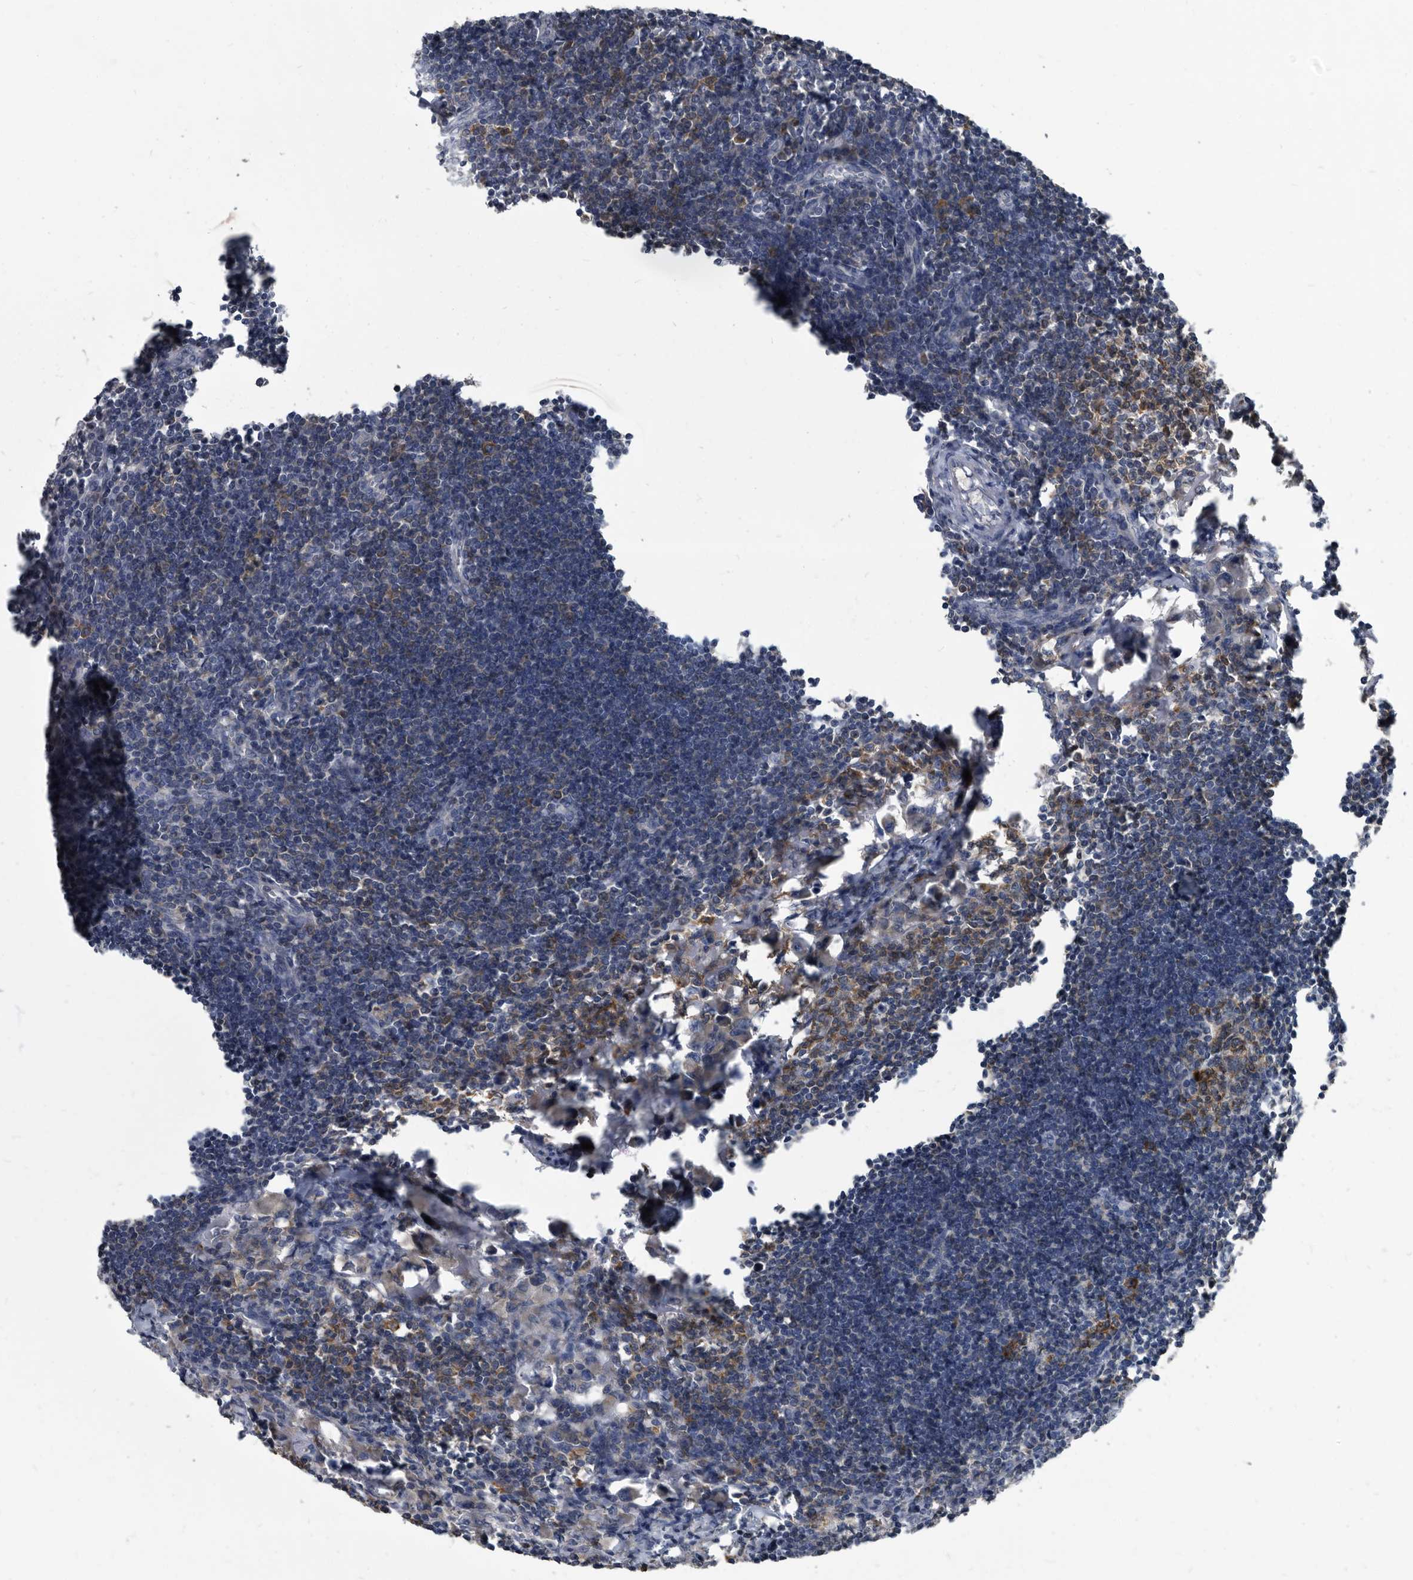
{"staining": {"intensity": "strong", "quantity": "25%-75%", "location": "cytoplasmic/membranous"}, "tissue": "lymph node", "cell_type": "Germinal center cells", "image_type": "normal", "snomed": [{"axis": "morphology", "description": "Normal tissue, NOS"}, {"axis": "morphology", "description": "Malignant melanoma, Metastatic site"}, {"axis": "topography", "description": "Lymph node"}], "caption": "Normal lymph node exhibits strong cytoplasmic/membranous positivity in about 25%-75% of germinal center cells (brown staining indicates protein expression, while blue staining denotes nuclei)..", "gene": "CDV3", "patient": {"sex": "male", "age": 41}}